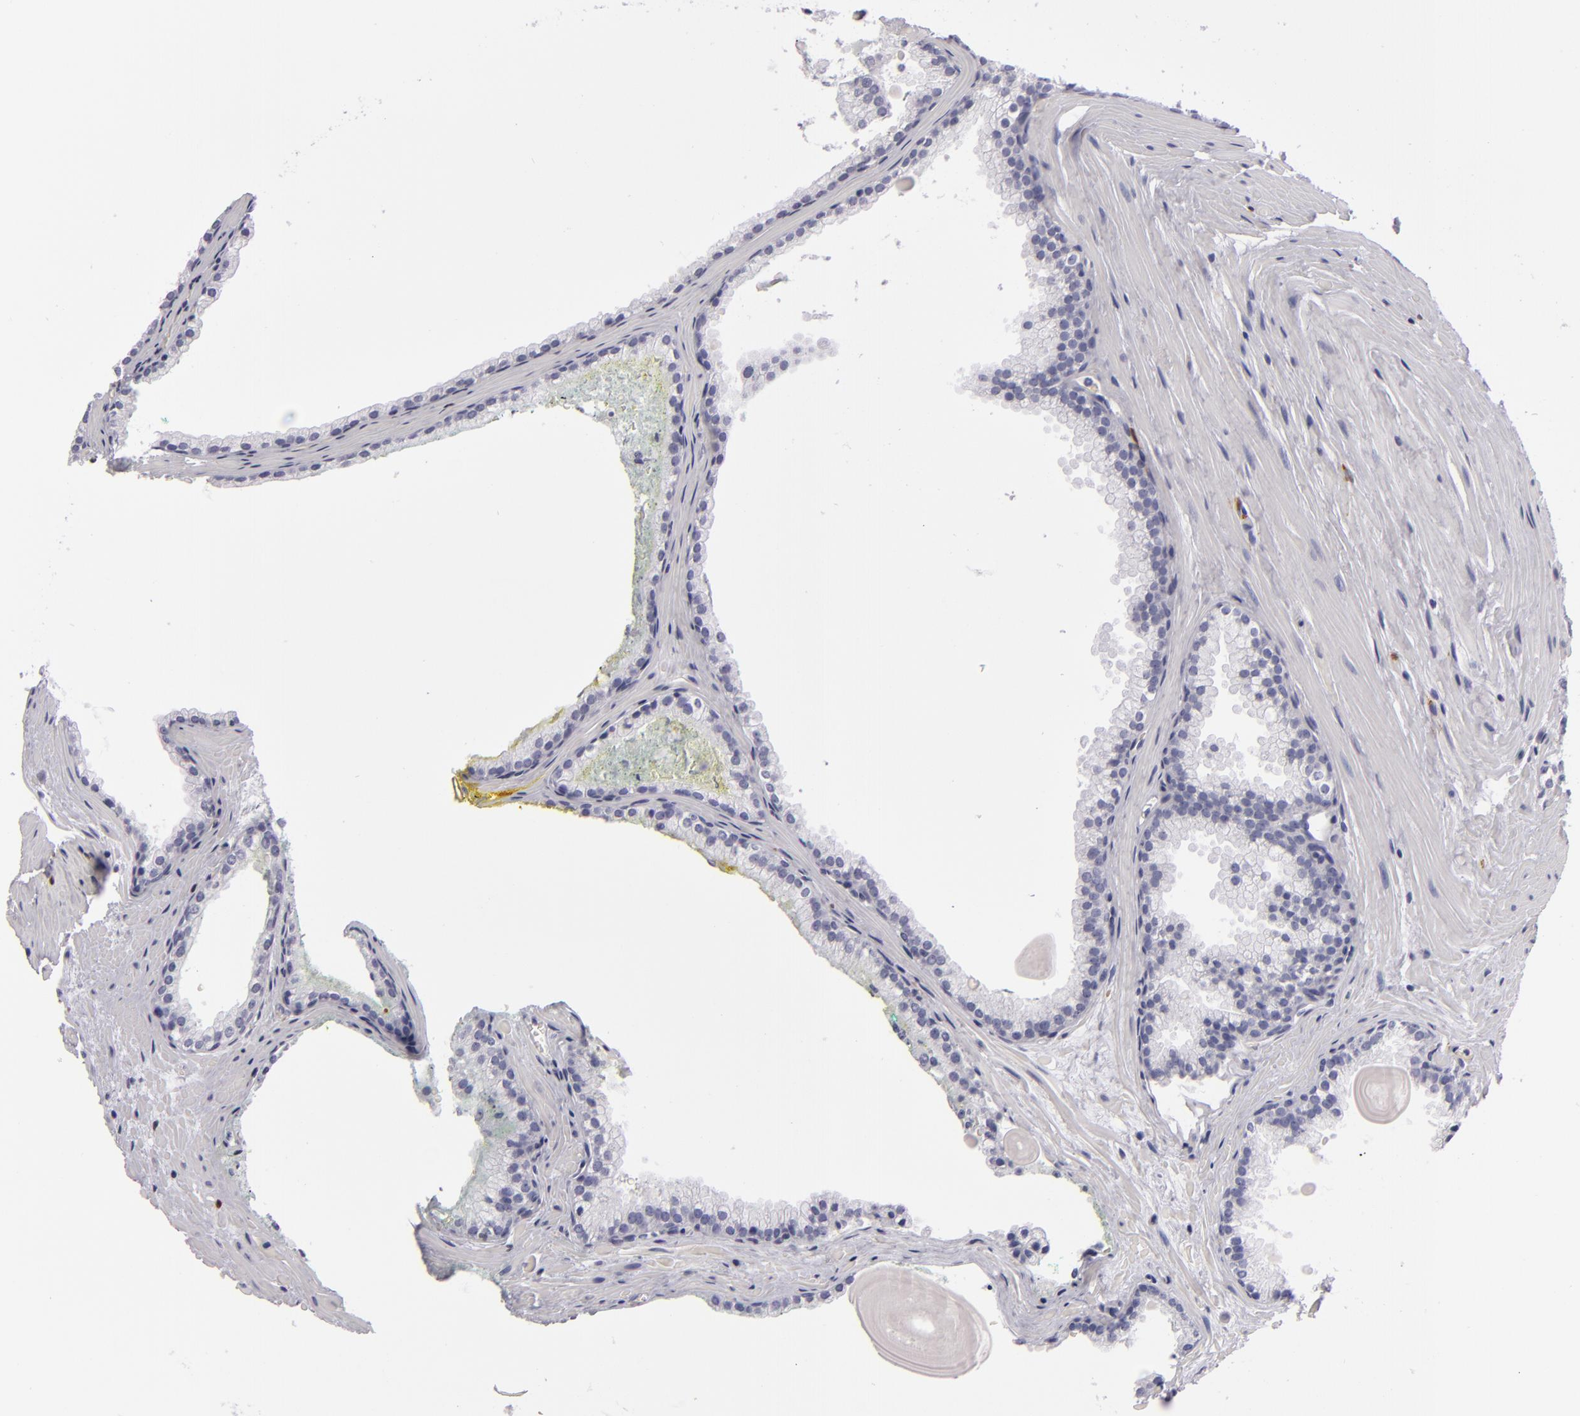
{"staining": {"intensity": "negative", "quantity": "none", "location": "none"}, "tissue": "prostate cancer", "cell_type": "Tumor cells", "image_type": "cancer", "snomed": [{"axis": "morphology", "description": "Adenocarcinoma, Medium grade"}, {"axis": "topography", "description": "Prostate"}], "caption": "An image of prostate cancer (adenocarcinoma (medium-grade)) stained for a protein exhibits no brown staining in tumor cells. The staining is performed using DAB (3,3'-diaminobenzidine) brown chromogen with nuclei counter-stained in using hematoxylin.", "gene": "F13A1", "patient": {"sex": "male", "age": 72}}